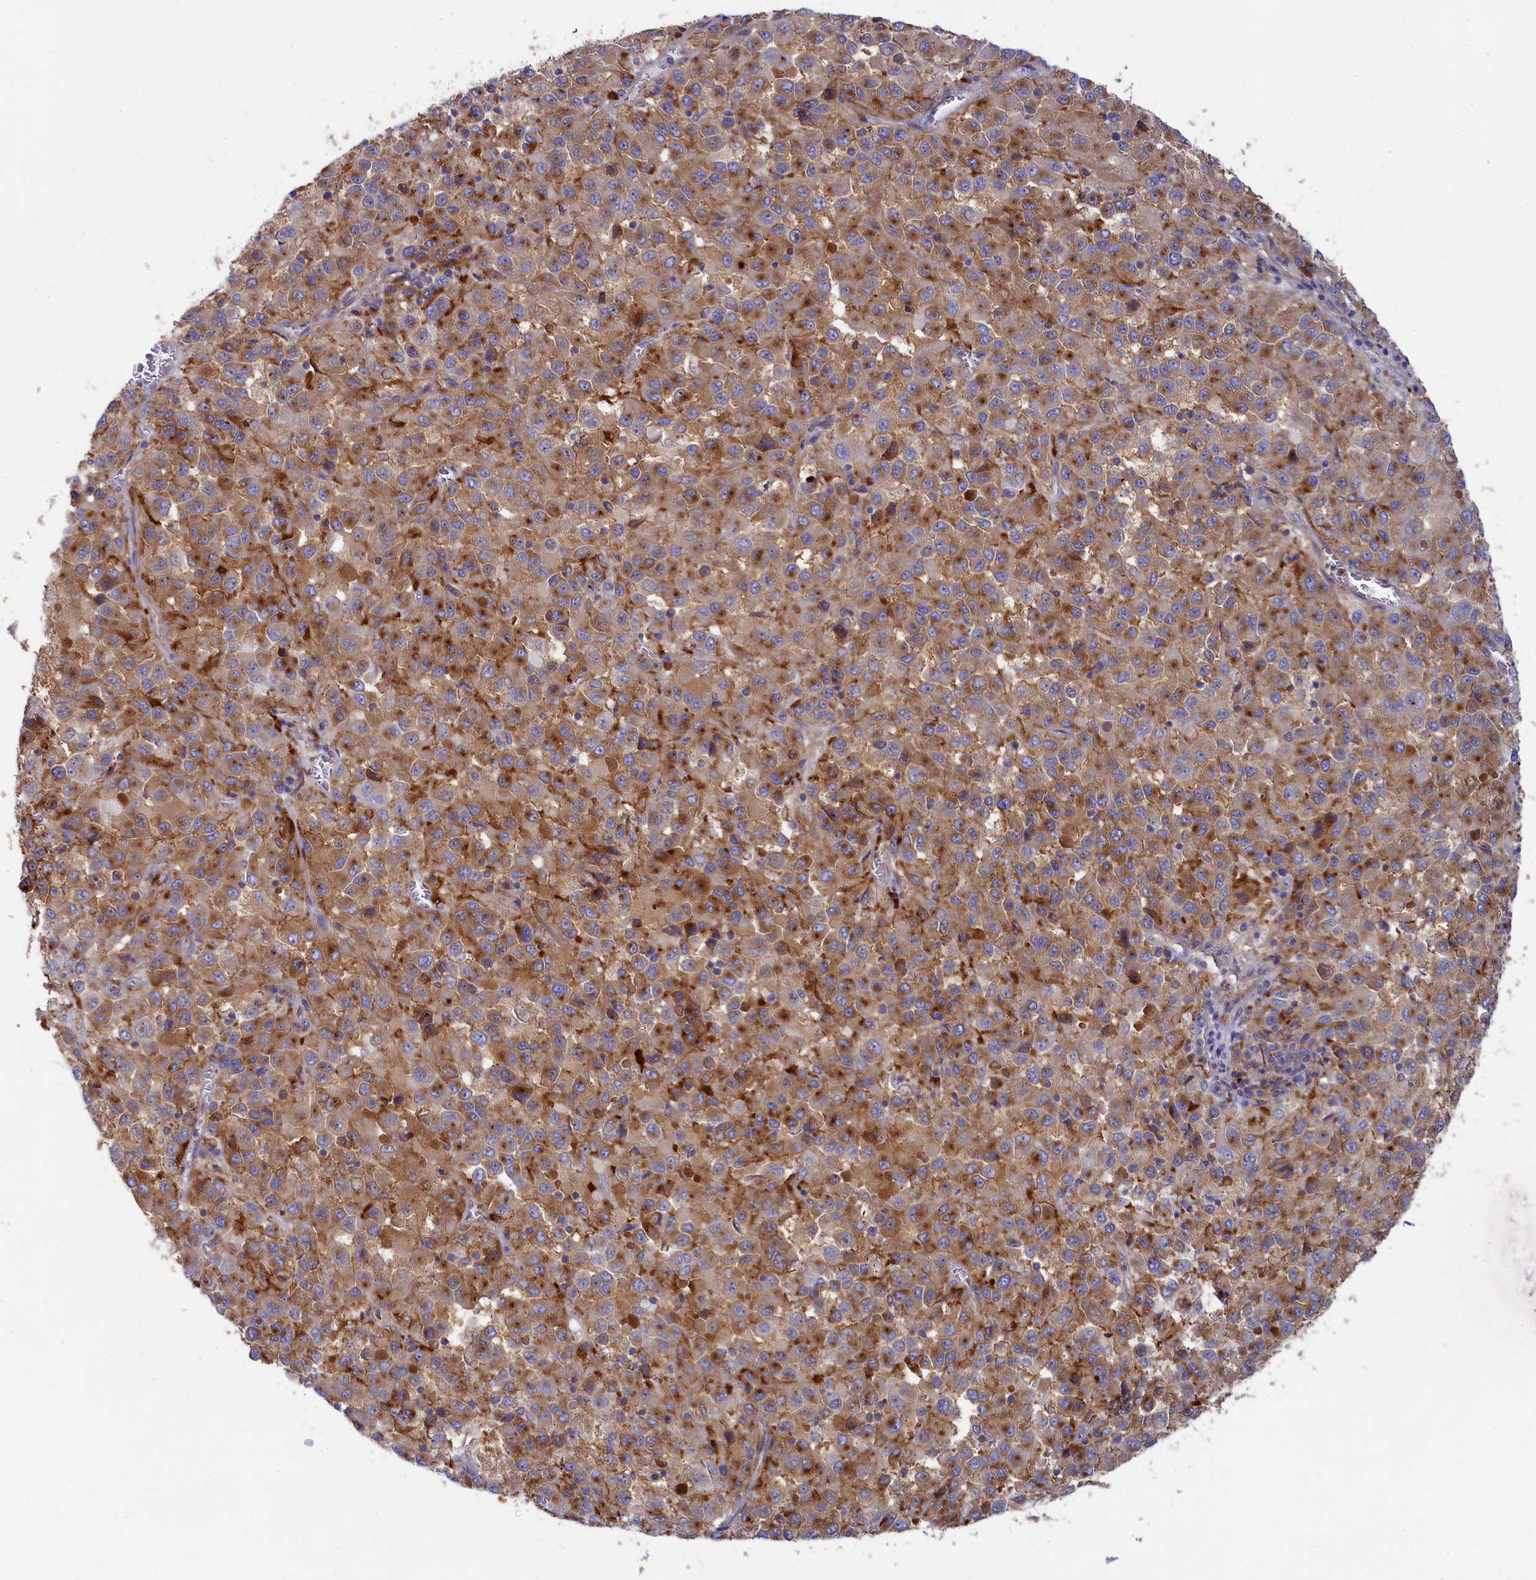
{"staining": {"intensity": "moderate", "quantity": ">75%", "location": "cytoplasmic/membranous"}, "tissue": "melanoma", "cell_type": "Tumor cells", "image_type": "cancer", "snomed": [{"axis": "morphology", "description": "Malignant melanoma, Metastatic site"}, {"axis": "topography", "description": "Lung"}], "caption": "Malignant melanoma (metastatic site) stained for a protein (brown) shows moderate cytoplasmic/membranous positive positivity in about >75% of tumor cells.", "gene": "SCAMP4", "patient": {"sex": "male", "age": 64}}